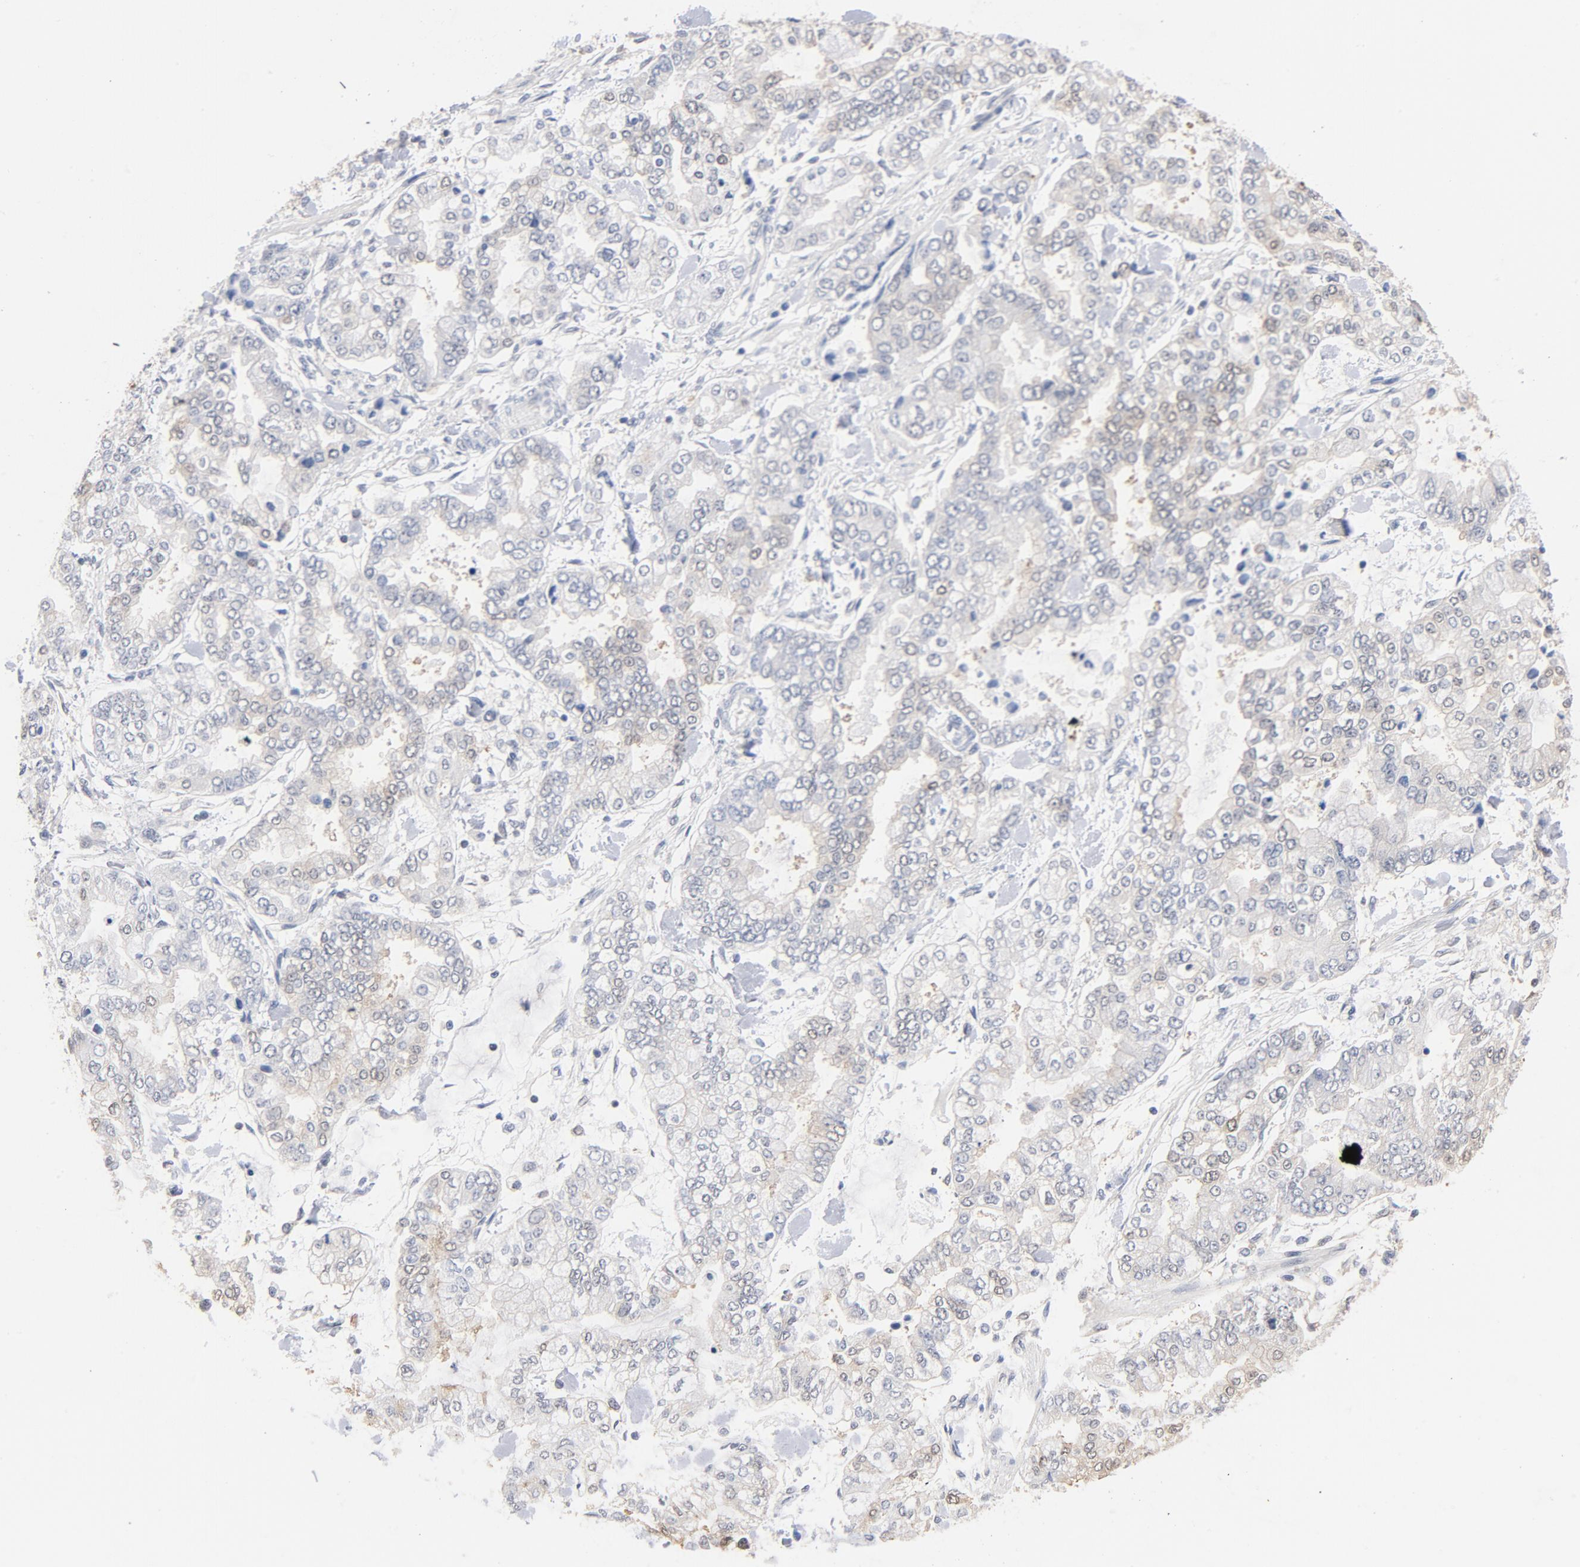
{"staining": {"intensity": "weak", "quantity": "<25%", "location": "cytoplasmic/membranous"}, "tissue": "stomach cancer", "cell_type": "Tumor cells", "image_type": "cancer", "snomed": [{"axis": "morphology", "description": "Normal tissue, NOS"}, {"axis": "morphology", "description": "Adenocarcinoma, NOS"}, {"axis": "topography", "description": "Stomach, upper"}, {"axis": "topography", "description": "Stomach"}], "caption": "This is a image of immunohistochemistry staining of stomach adenocarcinoma, which shows no positivity in tumor cells. The staining is performed using DAB (3,3'-diaminobenzidine) brown chromogen with nuclei counter-stained in using hematoxylin.", "gene": "MIF", "patient": {"sex": "male", "age": 76}}